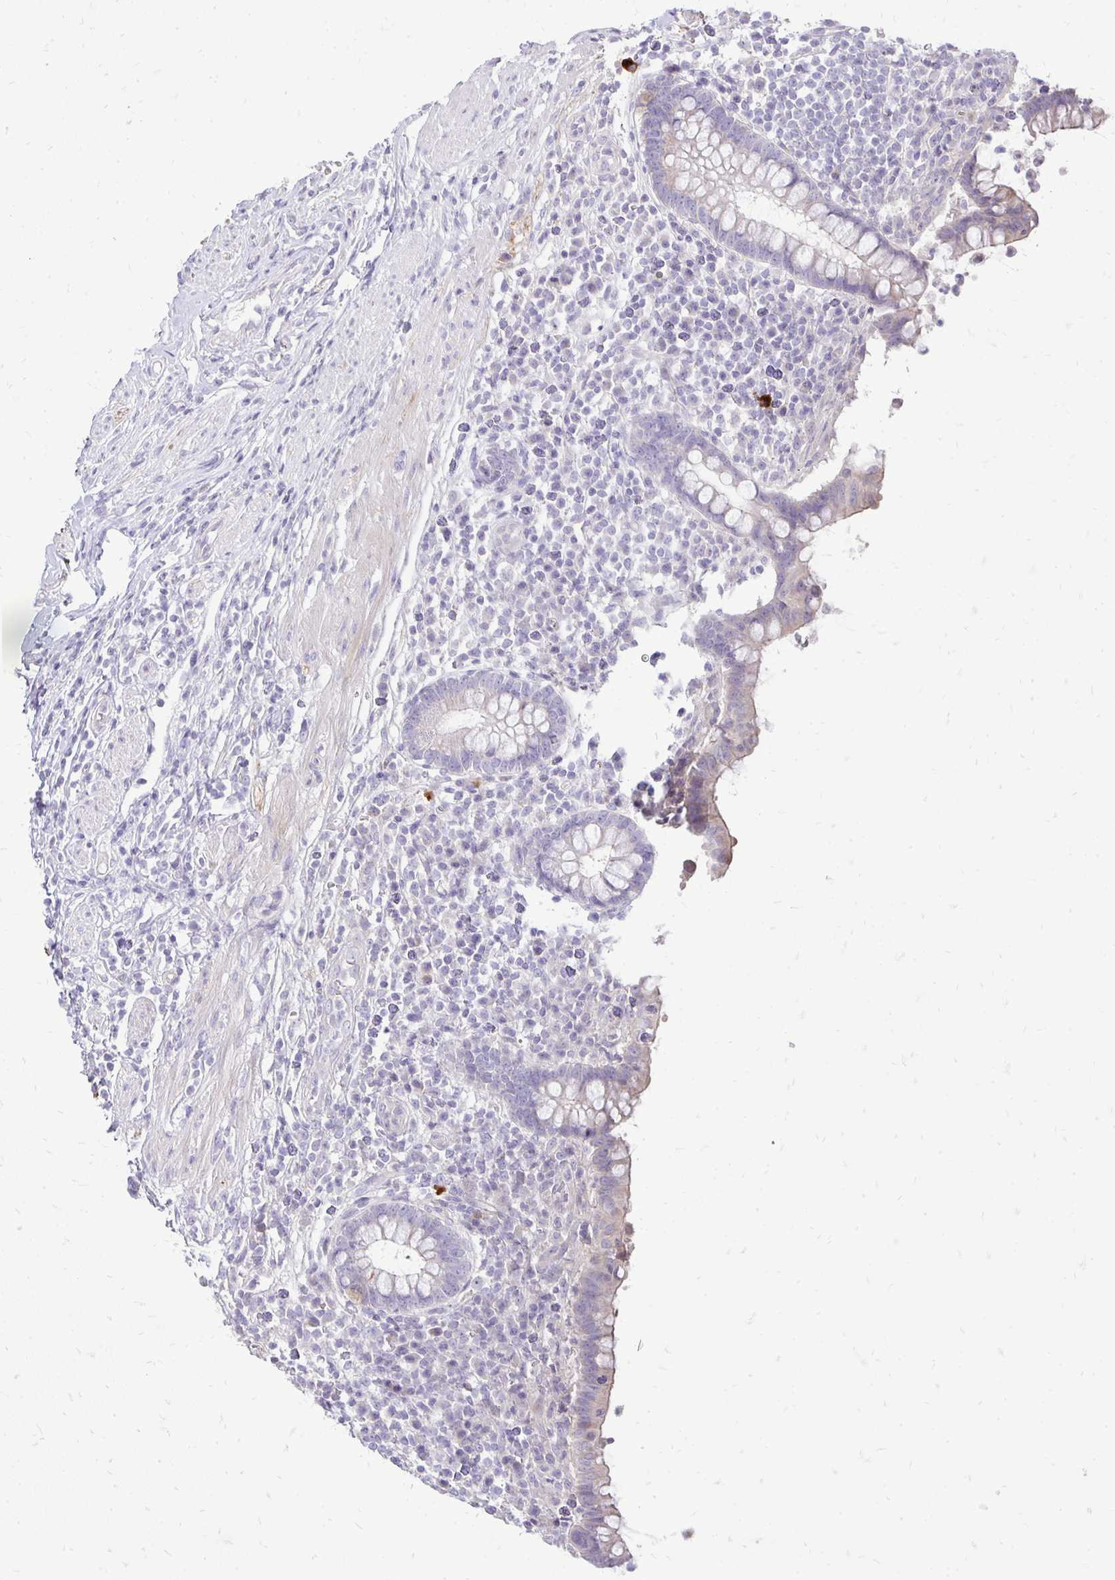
{"staining": {"intensity": "moderate", "quantity": "25%-75%", "location": "cytoplasmic/membranous"}, "tissue": "appendix", "cell_type": "Glandular cells", "image_type": "normal", "snomed": [{"axis": "morphology", "description": "Normal tissue, NOS"}, {"axis": "topography", "description": "Appendix"}], "caption": "Immunohistochemical staining of normal human appendix demonstrates medium levels of moderate cytoplasmic/membranous positivity in about 25%-75% of glandular cells. The staining is performed using DAB (3,3'-diaminobenzidine) brown chromogen to label protein expression. The nuclei are counter-stained blue using hematoxylin.", "gene": "OR8D1", "patient": {"sex": "female", "age": 56}}